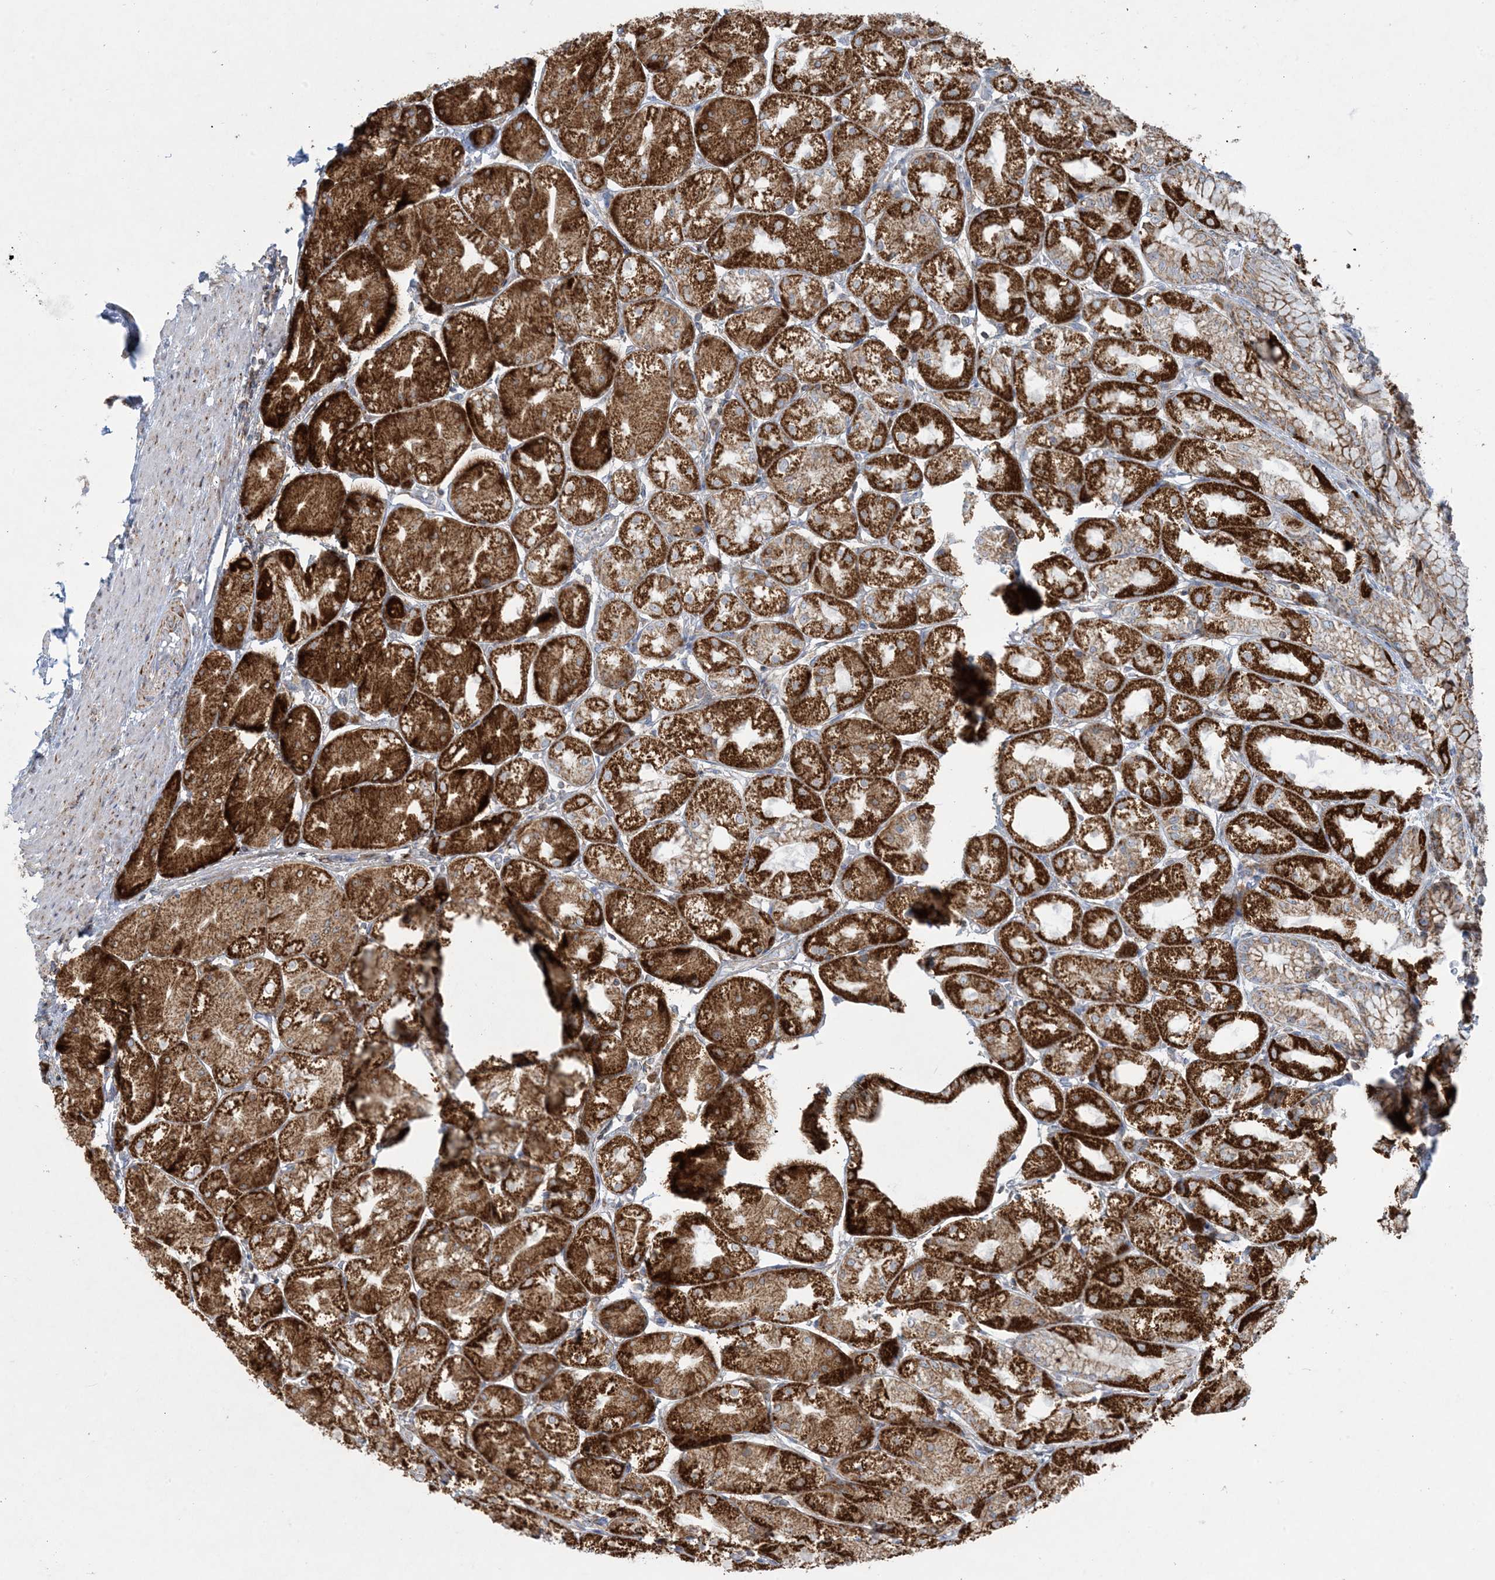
{"staining": {"intensity": "strong", "quantity": ">75%", "location": "cytoplasmic/membranous"}, "tissue": "stomach", "cell_type": "Glandular cells", "image_type": "normal", "snomed": [{"axis": "morphology", "description": "Normal tissue, NOS"}, {"axis": "topography", "description": "Stomach, upper"}], "caption": "Immunohistochemical staining of benign human stomach reveals strong cytoplasmic/membranous protein expression in about >75% of glandular cells. (DAB IHC with brightfield microscopy, high magnification).", "gene": "BEND4", "patient": {"sex": "male", "age": 72}}